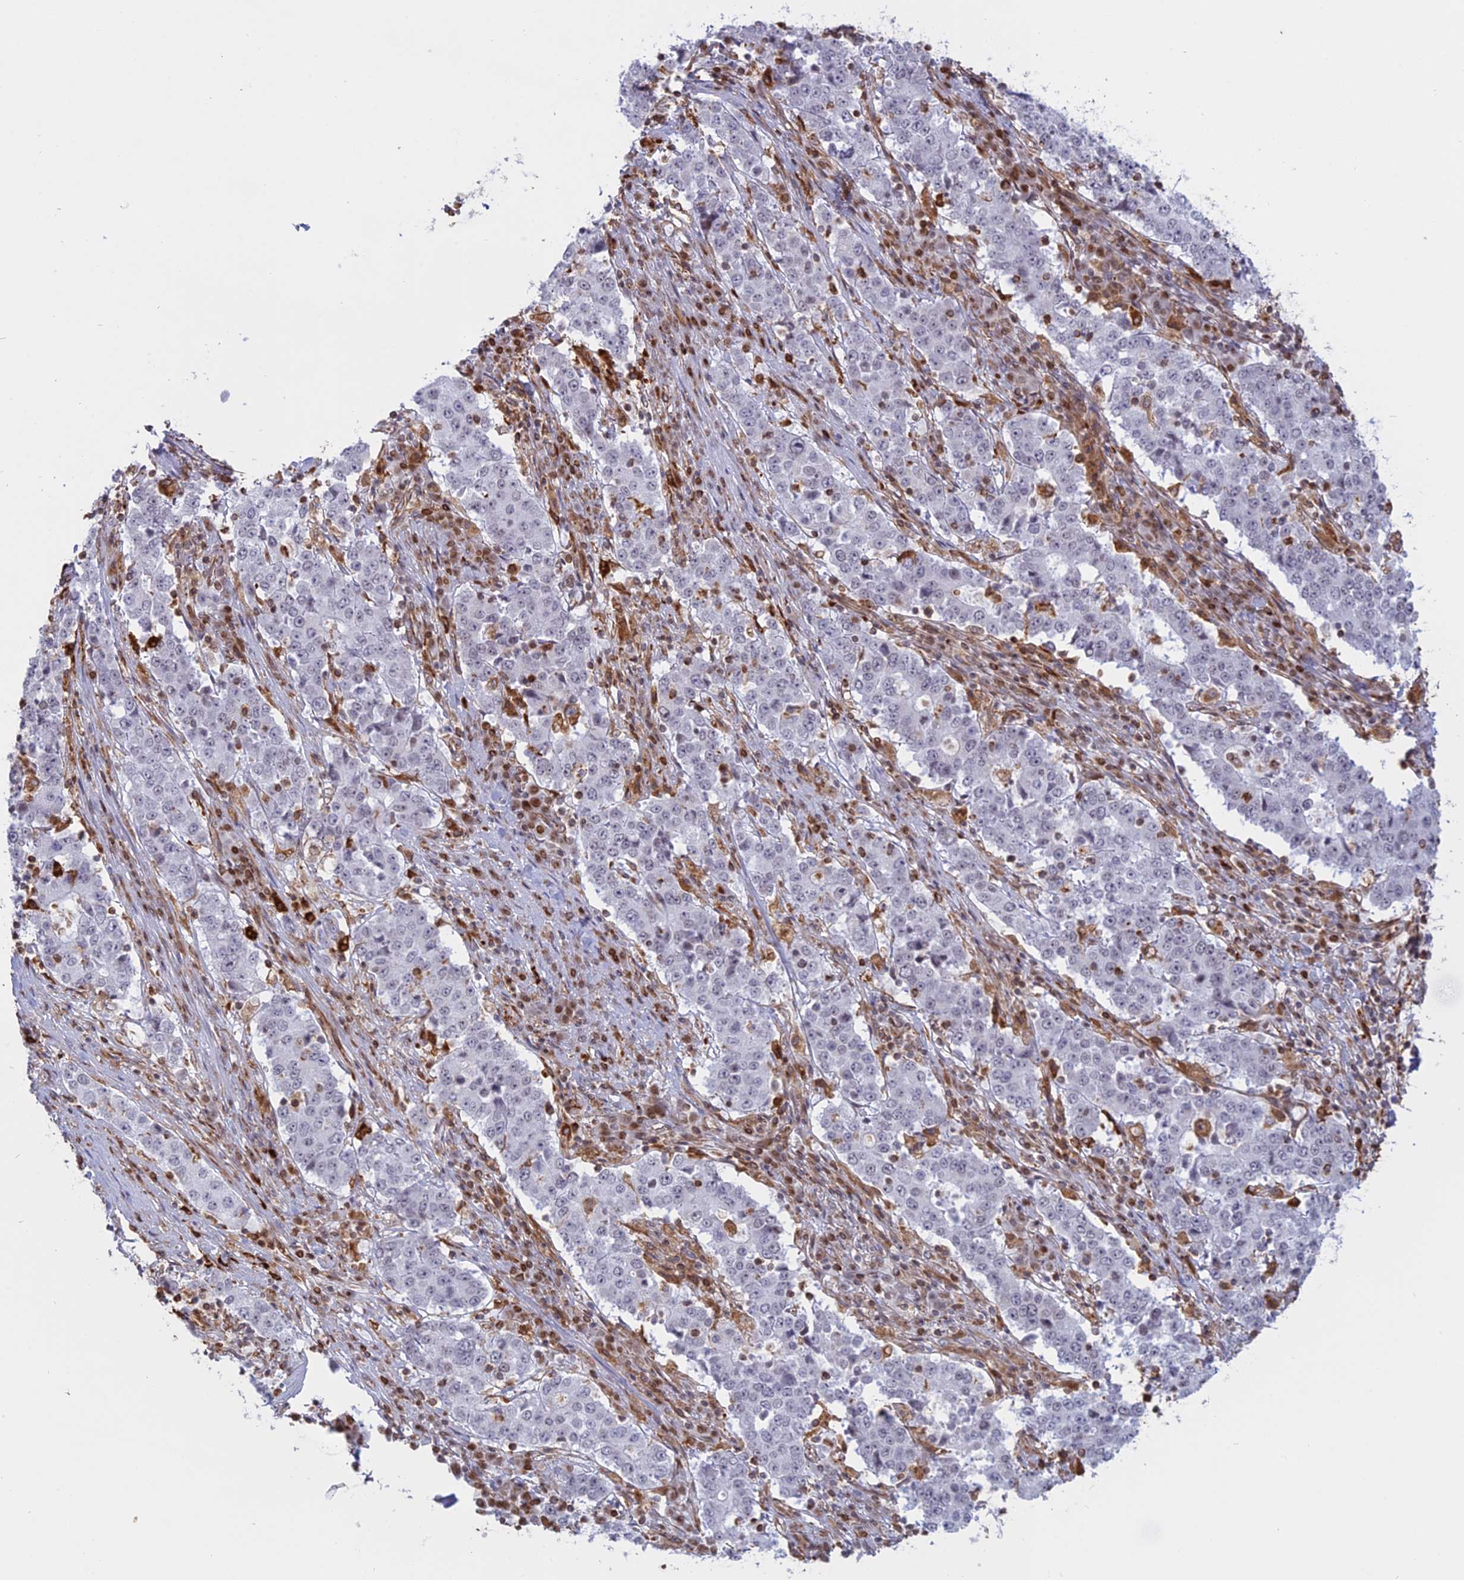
{"staining": {"intensity": "negative", "quantity": "none", "location": "none"}, "tissue": "stomach cancer", "cell_type": "Tumor cells", "image_type": "cancer", "snomed": [{"axis": "morphology", "description": "Adenocarcinoma, NOS"}, {"axis": "topography", "description": "Stomach"}], "caption": "The histopathology image displays no staining of tumor cells in stomach cancer.", "gene": "APOBR", "patient": {"sex": "male", "age": 59}}